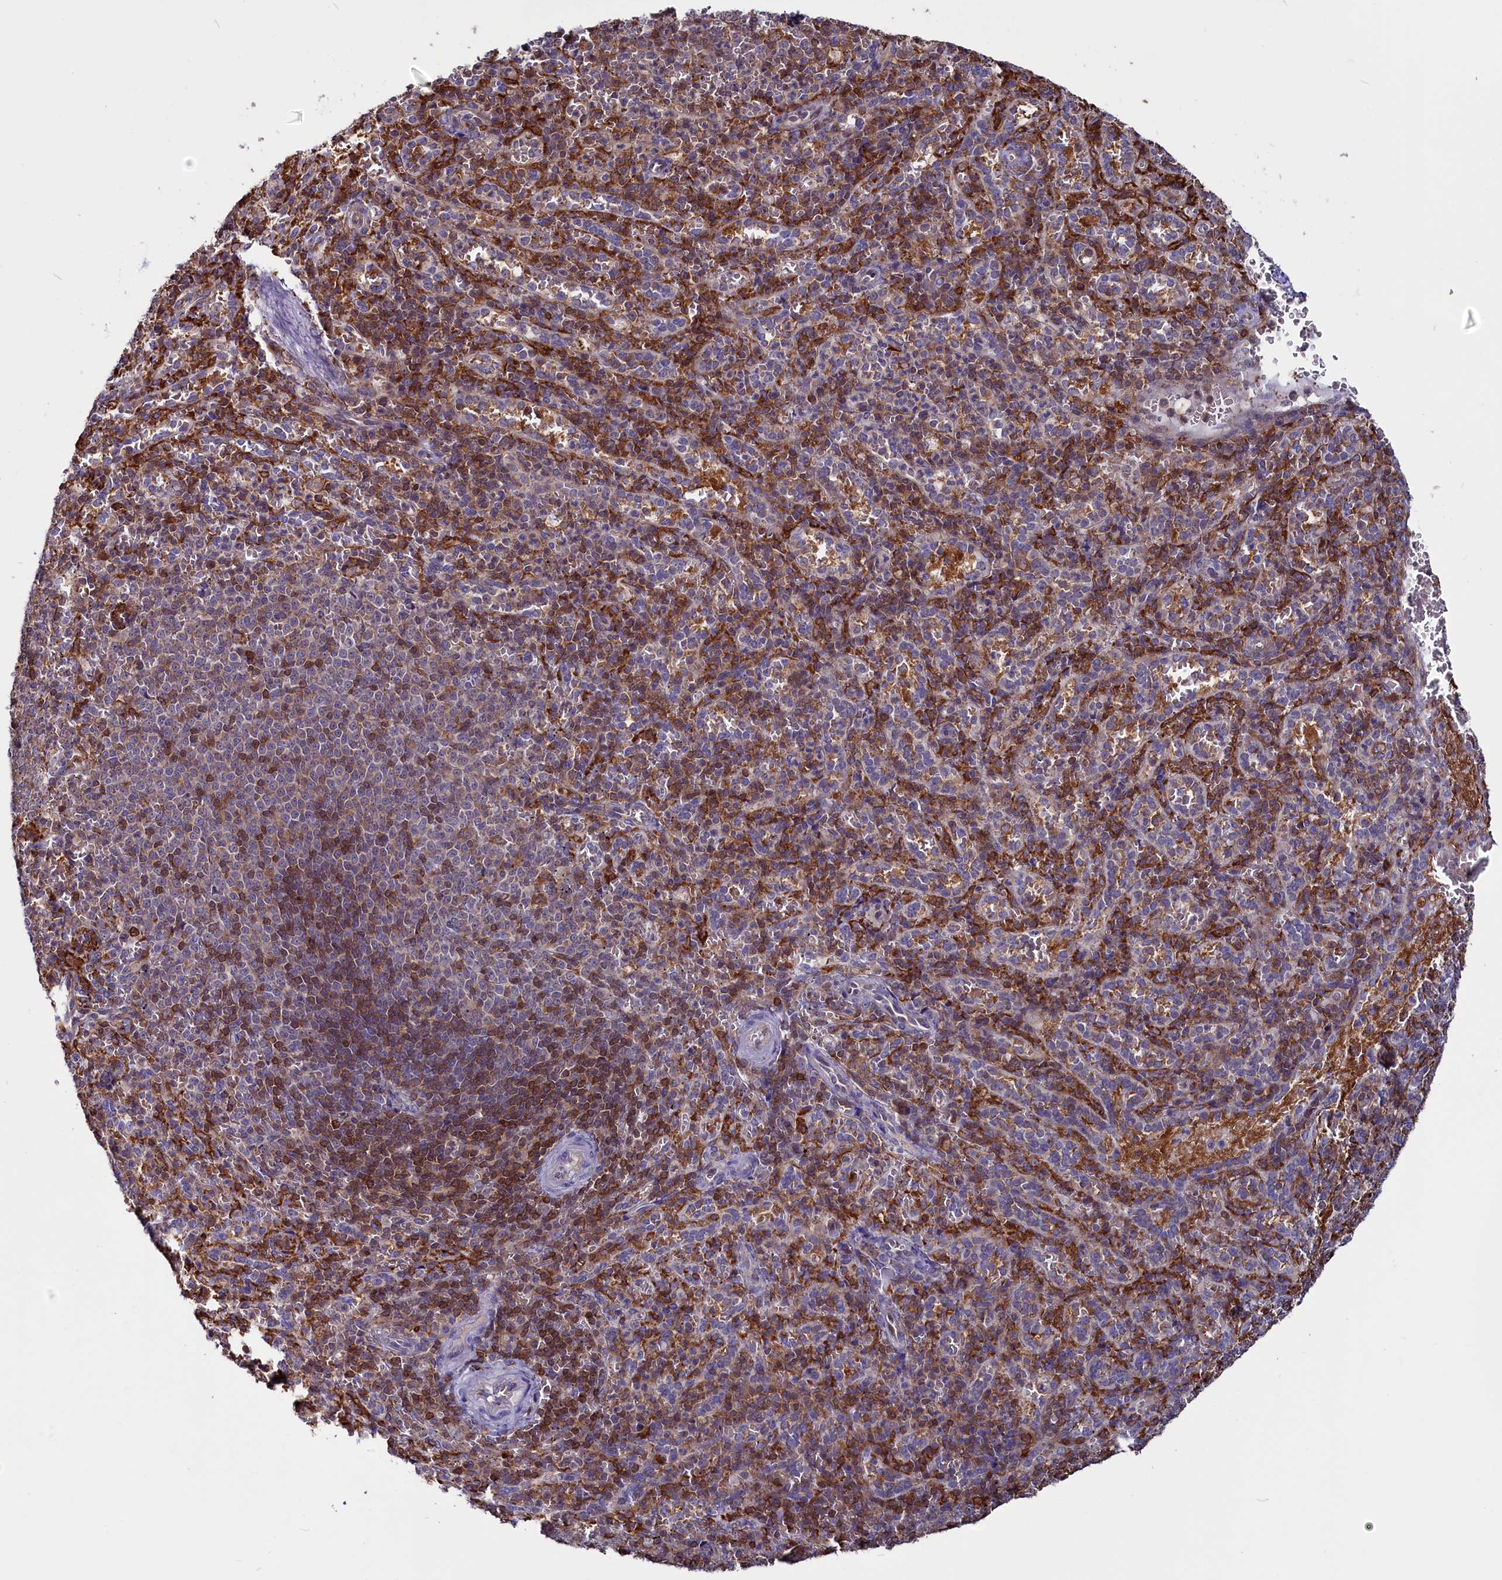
{"staining": {"intensity": "moderate", "quantity": "<25%", "location": "cytoplasmic/membranous"}, "tissue": "spleen", "cell_type": "Cells in red pulp", "image_type": "normal", "snomed": [{"axis": "morphology", "description": "Normal tissue, NOS"}, {"axis": "topography", "description": "Spleen"}], "caption": "Protein expression analysis of normal human spleen reveals moderate cytoplasmic/membranous expression in about <25% of cells in red pulp. The protein is shown in brown color, while the nuclei are stained blue.", "gene": "CIAPIN1", "patient": {"sex": "female", "age": 21}}